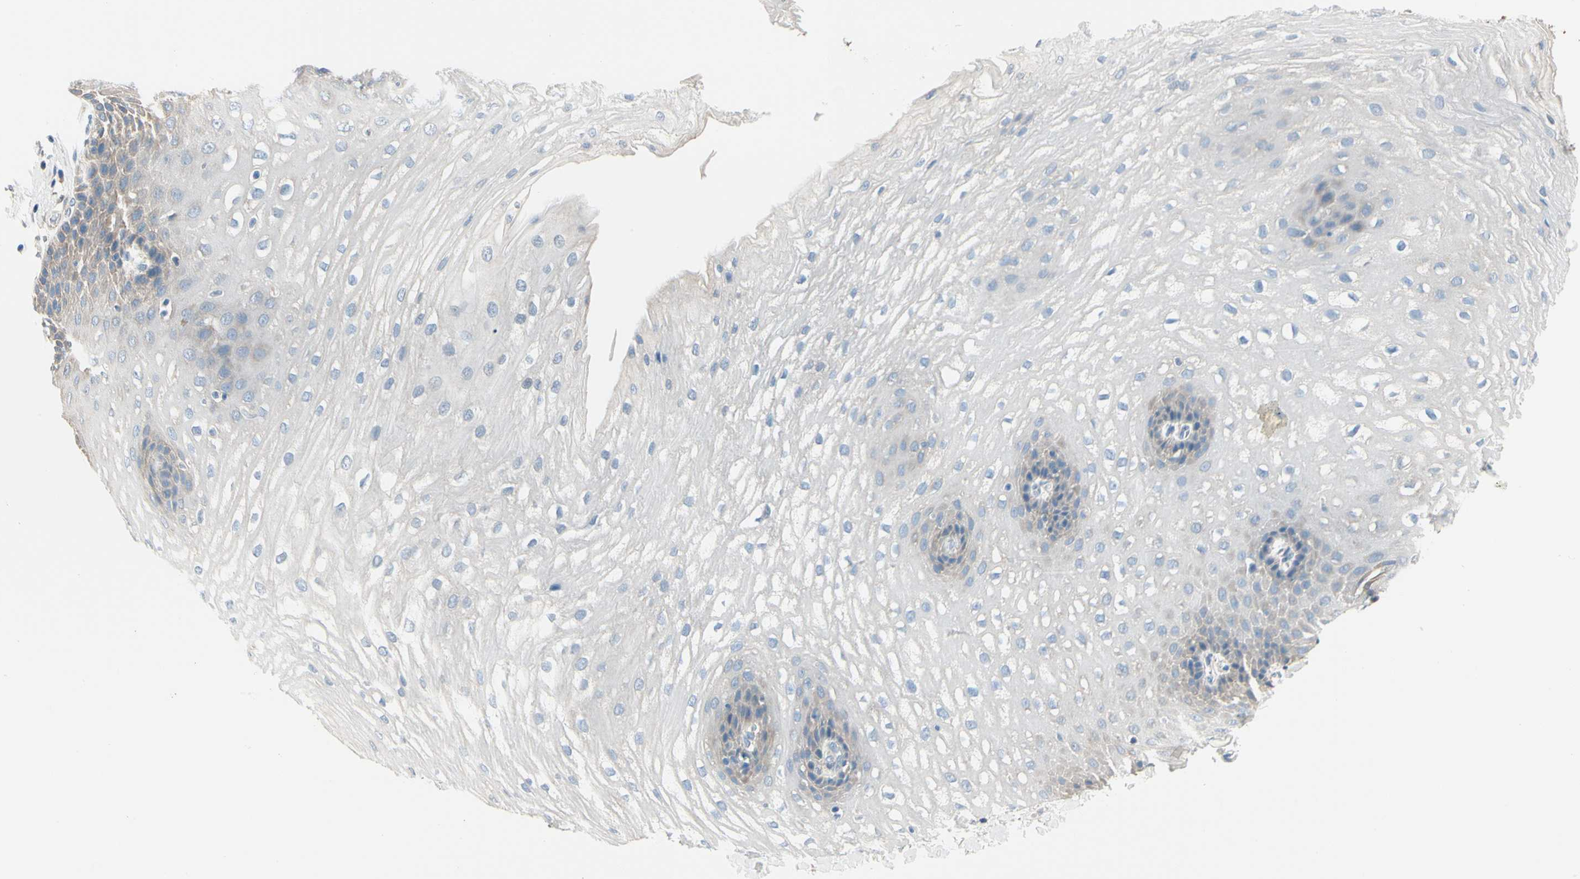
{"staining": {"intensity": "weak", "quantity": "<25%", "location": "cytoplasmic/membranous"}, "tissue": "esophagus", "cell_type": "Squamous epithelial cells", "image_type": "normal", "snomed": [{"axis": "morphology", "description": "Normal tissue, NOS"}, {"axis": "topography", "description": "Esophagus"}], "caption": "The image reveals no staining of squamous epithelial cells in normal esophagus.", "gene": "DUSP12", "patient": {"sex": "male", "age": 48}}